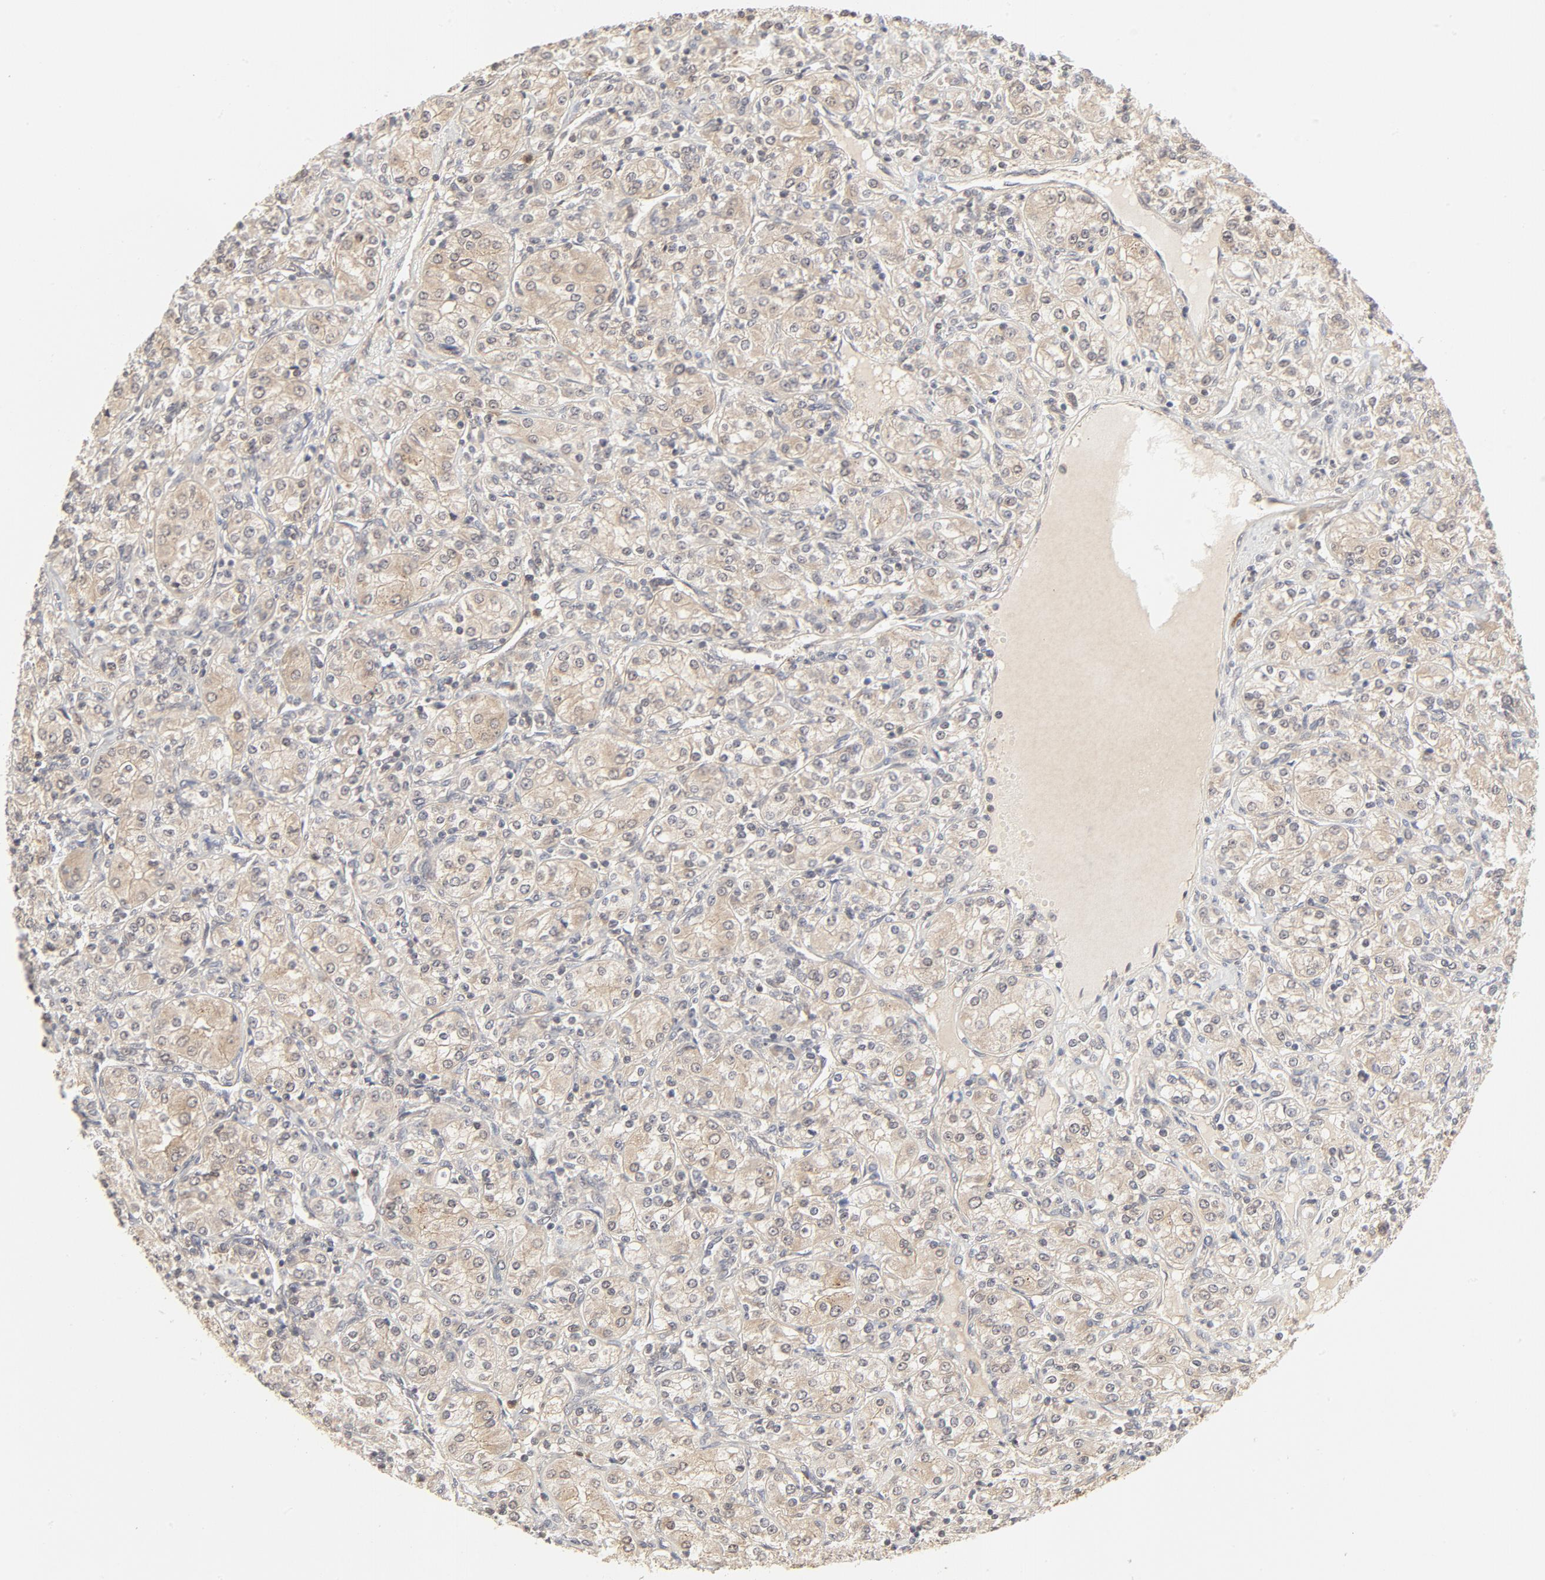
{"staining": {"intensity": "weak", "quantity": ">75%", "location": "cytoplasmic/membranous,nuclear"}, "tissue": "renal cancer", "cell_type": "Tumor cells", "image_type": "cancer", "snomed": [{"axis": "morphology", "description": "Adenocarcinoma, NOS"}, {"axis": "topography", "description": "Kidney"}], "caption": "The immunohistochemical stain shows weak cytoplasmic/membranous and nuclear staining in tumor cells of renal adenocarcinoma tissue.", "gene": "NEDD8", "patient": {"sex": "male", "age": 77}}